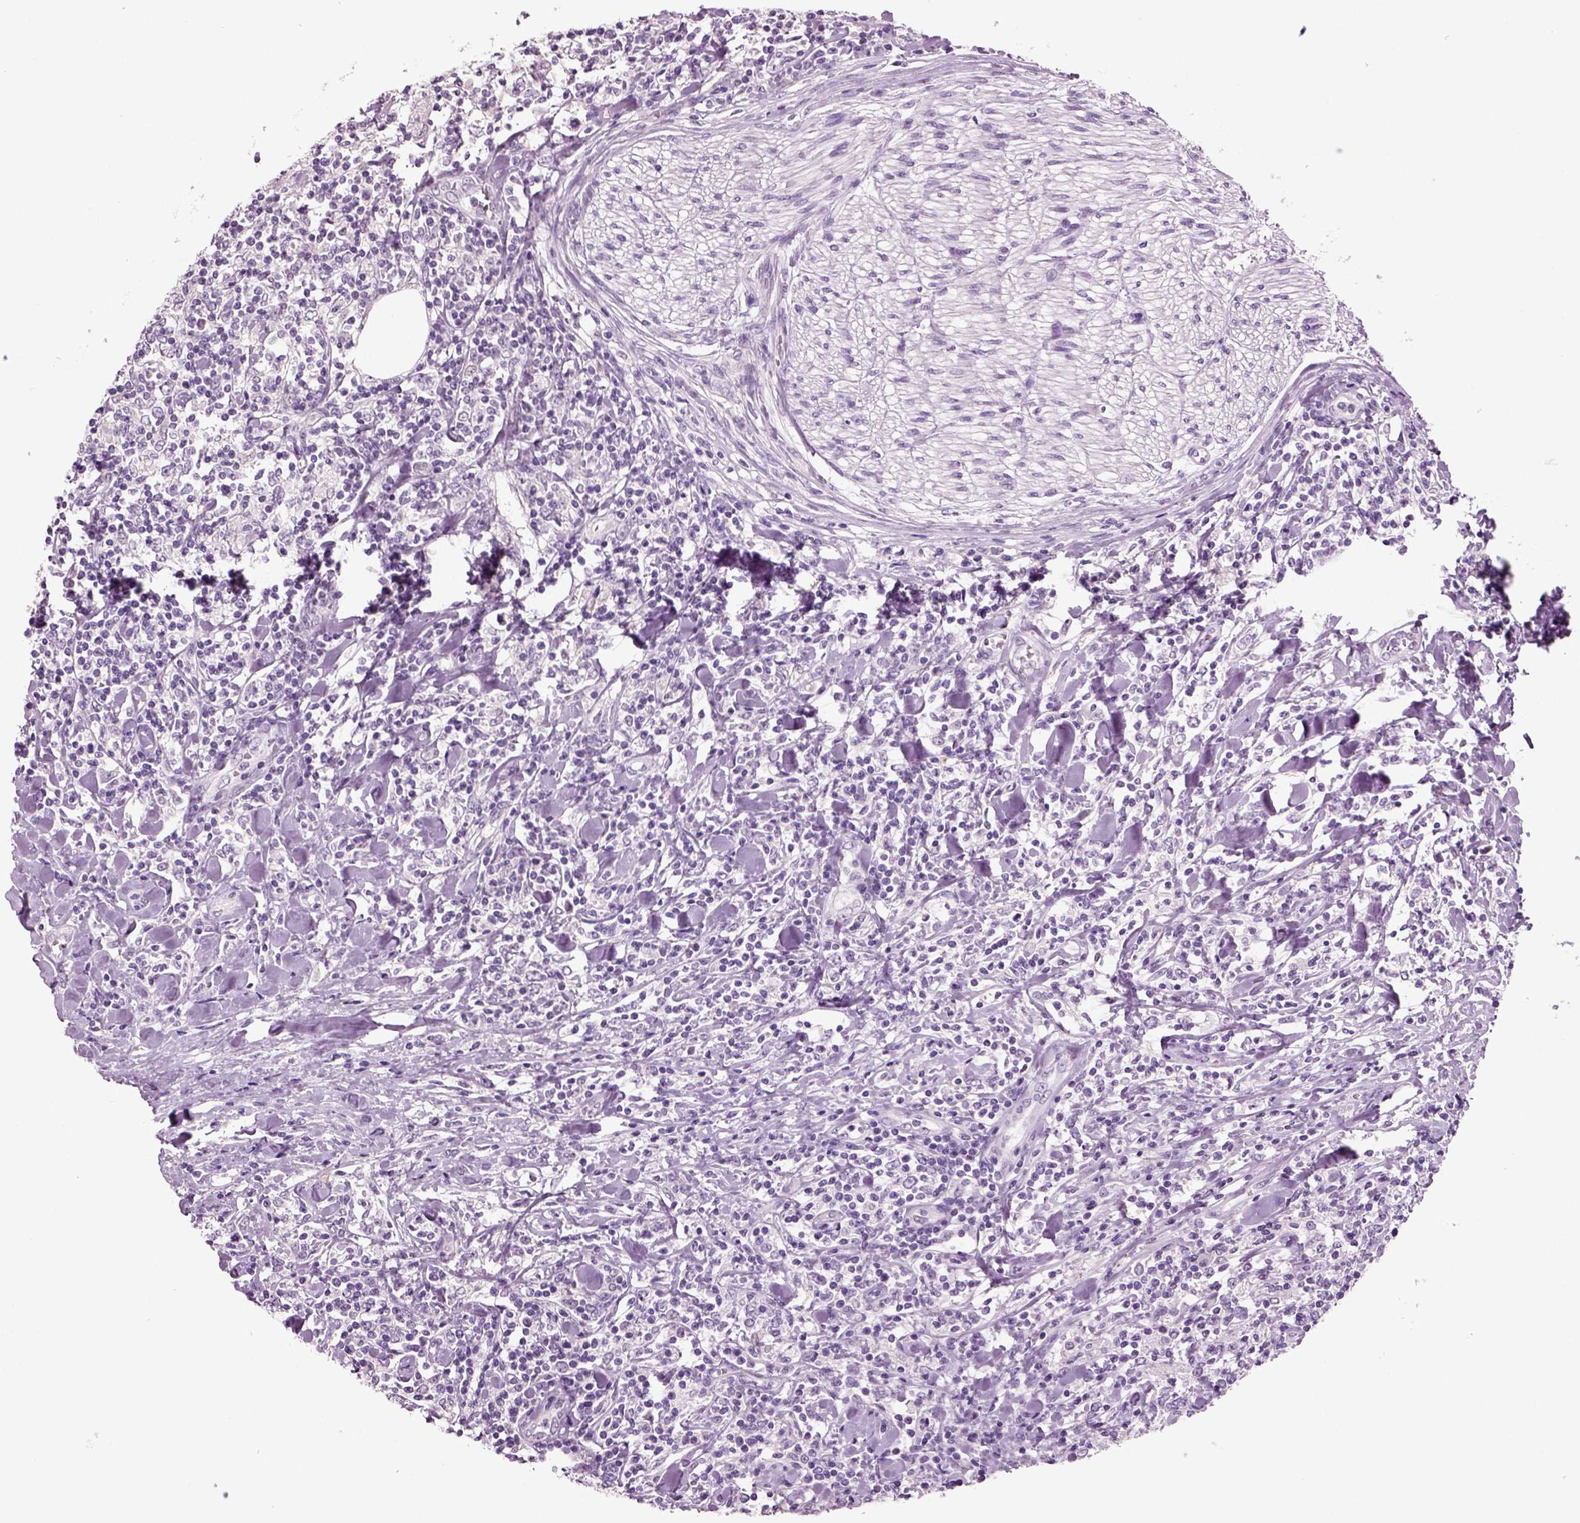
{"staining": {"intensity": "negative", "quantity": "none", "location": "none"}, "tissue": "lymphoma", "cell_type": "Tumor cells", "image_type": "cancer", "snomed": [{"axis": "morphology", "description": "Malignant lymphoma, non-Hodgkin's type, High grade"}, {"axis": "topography", "description": "Lymph node"}], "caption": "This histopathology image is of lymphoma stained with IHC to label a protein in brown with the nuclei are counter-stained blue. There is no staining in tumor cells.", "gene": "COL9A2", "patient": {"sex": "female", "age": 84}}